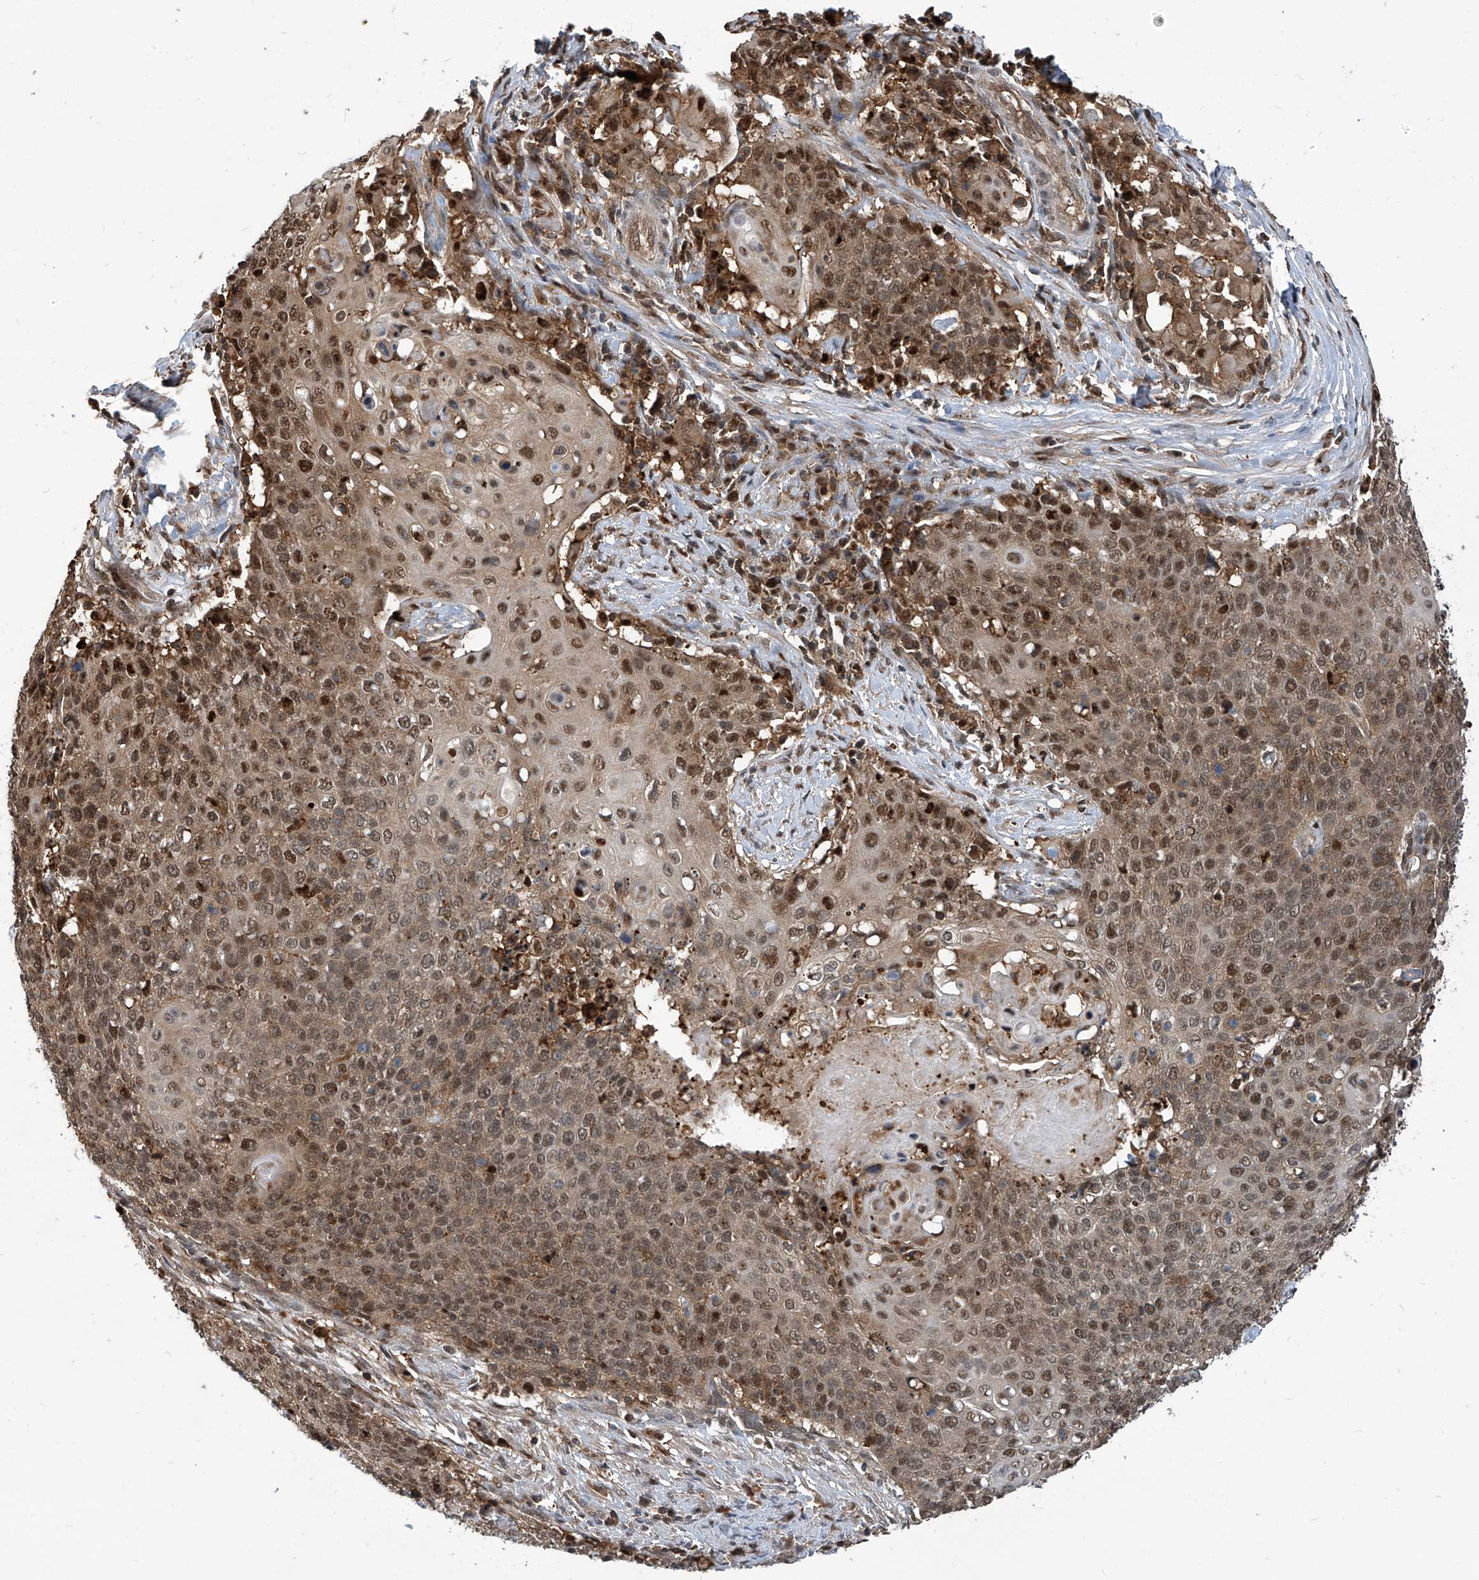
{"staining": {"intensity": "moderate", "quantity": ">75%", "location": "cytoplasmic/membranous"}, "tissue": "cervical cancer", "cell_type": "Tumor cells", "image_type": "cancer", "snomed": [{"axis": "morphology", "description": "Squamous cell carcinoma, NOS"}, {"axis": "topography", "description": "Cervix"}], "caption": "Cervical squamous cell carcinoma was stained to show a protein in brown. There is medium levels of moderate cytoplasmic/membranous staining in approximately >75% of tumor cells. Using DAB (3,3'-diaminobenzidine) (brown) and hematoxylin (blue) stains, captured at high magnification using brightfield microscopy.", "gene": "PSMB1", "patient": {"sex": "female", "age": 39}}